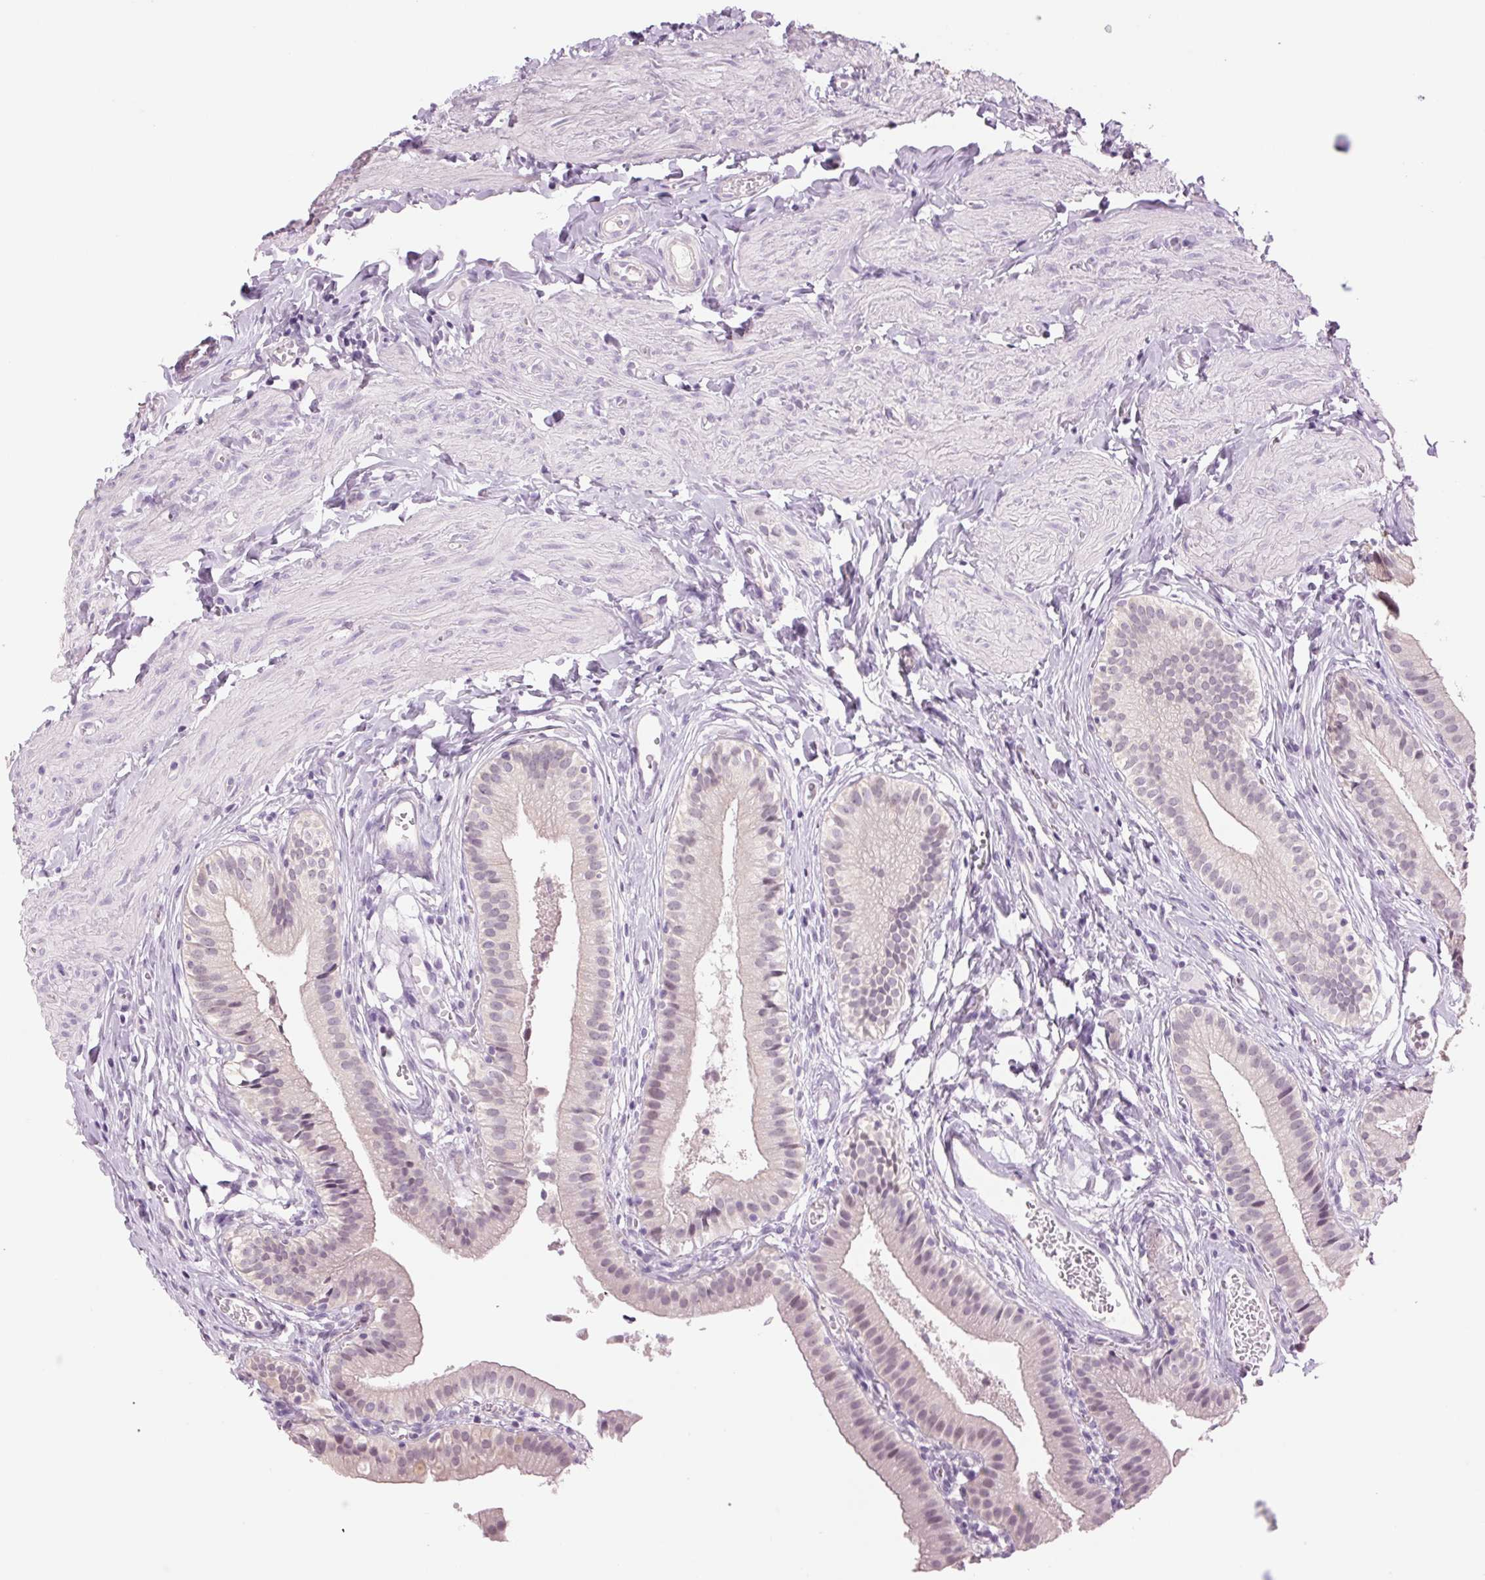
{"staining": {"intensity": "weak", "quantity": "<25%", "location": "nuclear"}, "tissue": "gallbladder", "cell_type": "Glandular cells", "image_type": "normal", "snomed": [{"axis": "morphology", "description": "Normal tissue, NOS"}, {"axis": "topography", "description": "Gallbladder"}], "caption": "Immunohistochemistry image of unremarkable gallbladder: human gallbladder stained with DAB shows no significant protein positivity in glandular cells.", "gene": "MPO", "patient": {"sex": "female", "age": 47}}